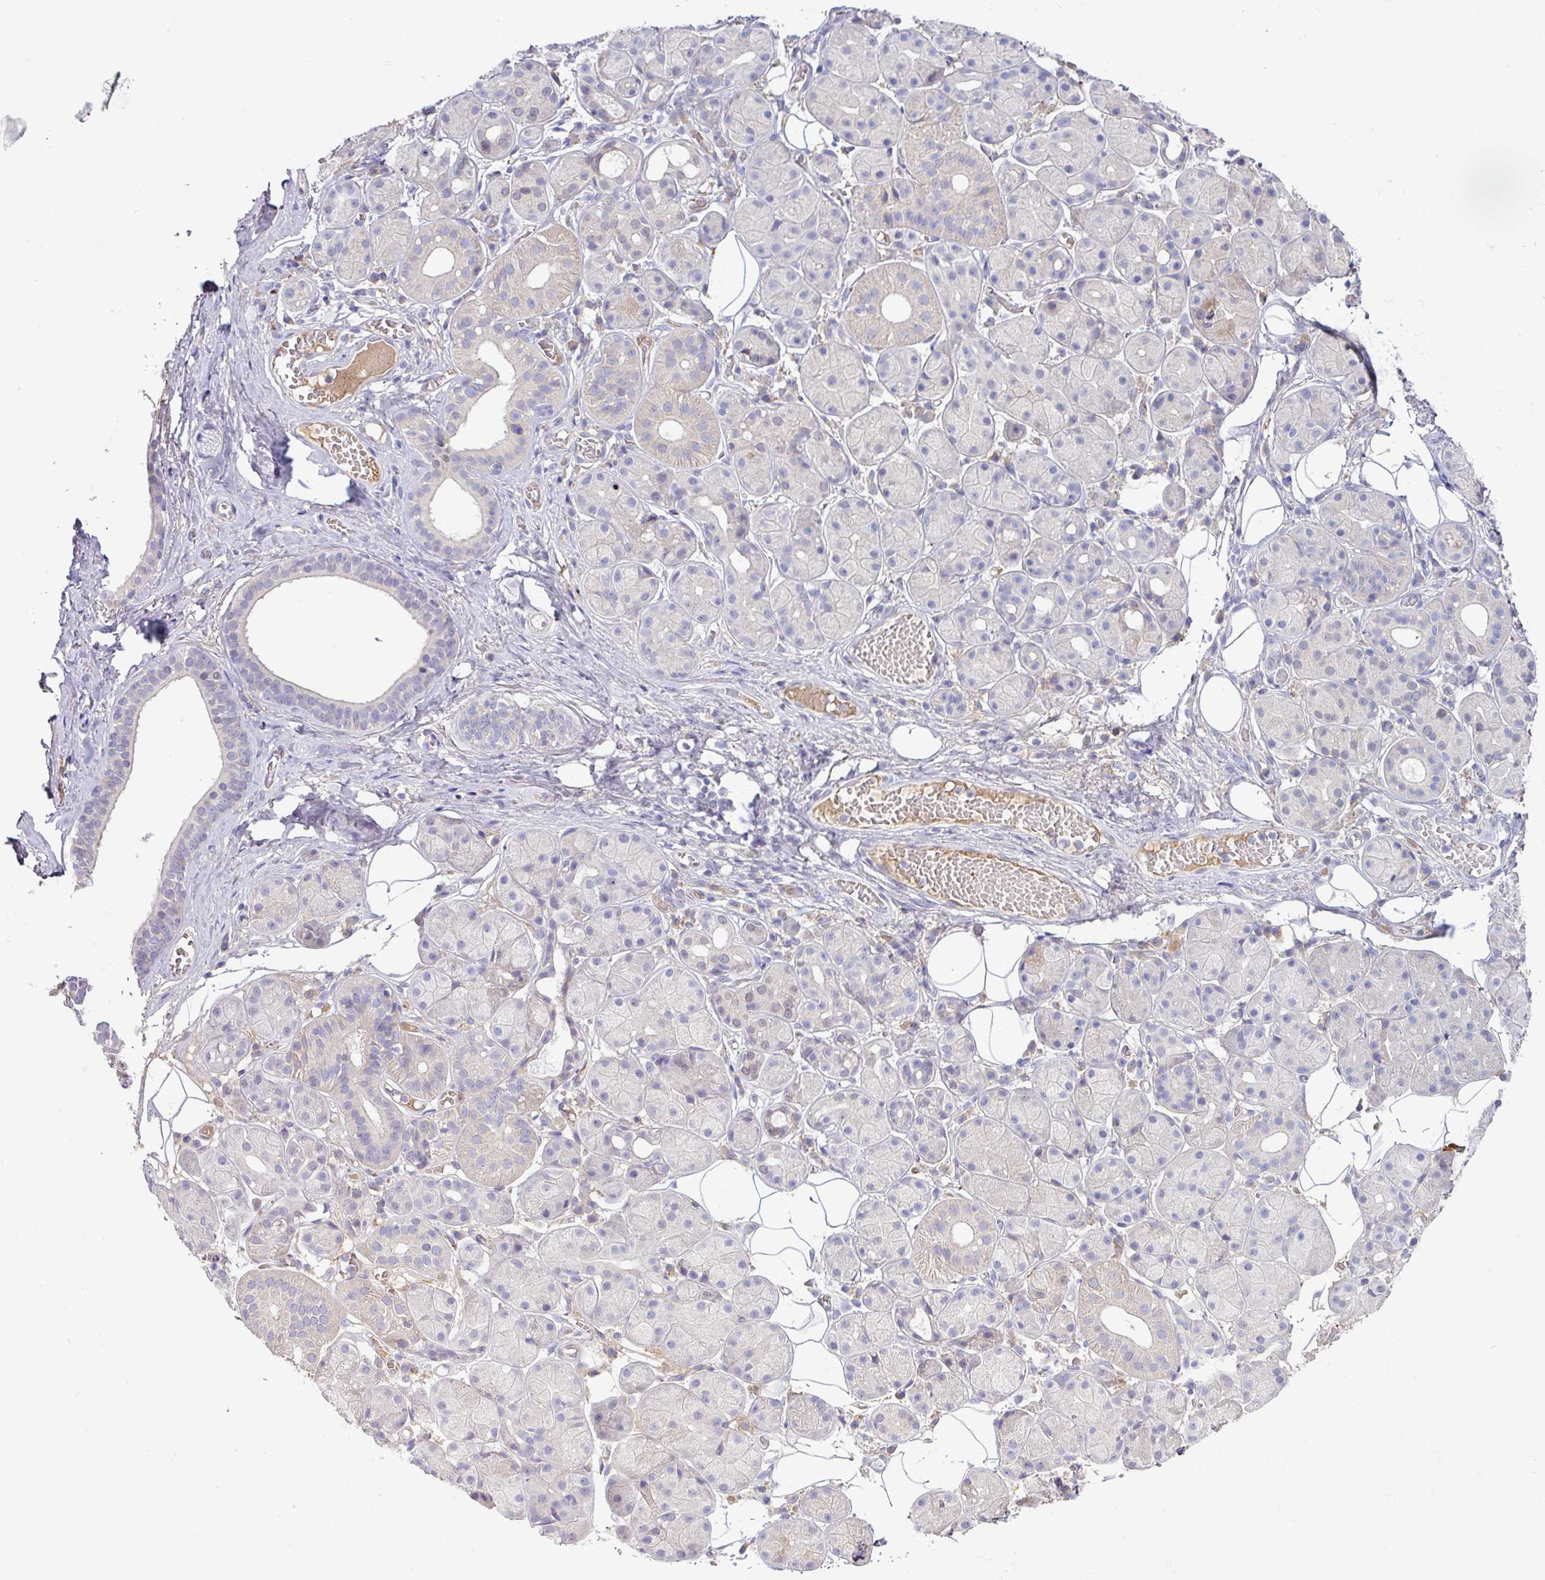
{"staining": {"intensity": "negative", "quantity": "none", "location": "none"}, "tissue": "salivary gland", "cell_type": "Glandular cells", "image_type": "normal", "snomed": [{"axis": "morphology", "description": "Squamous cell carcinoma, NOS"}, {"axis": "topography", "description": "Skin"}, {"axis": "topography", "description": "Head-Neck"}], "caption": "This is an immunohistochemistry (IHC) image of unremarkable salivary gland. There is no expression in glandular cells.", "gene": "SLAMF6", "patient": {"sex": "male", "age": 80}}